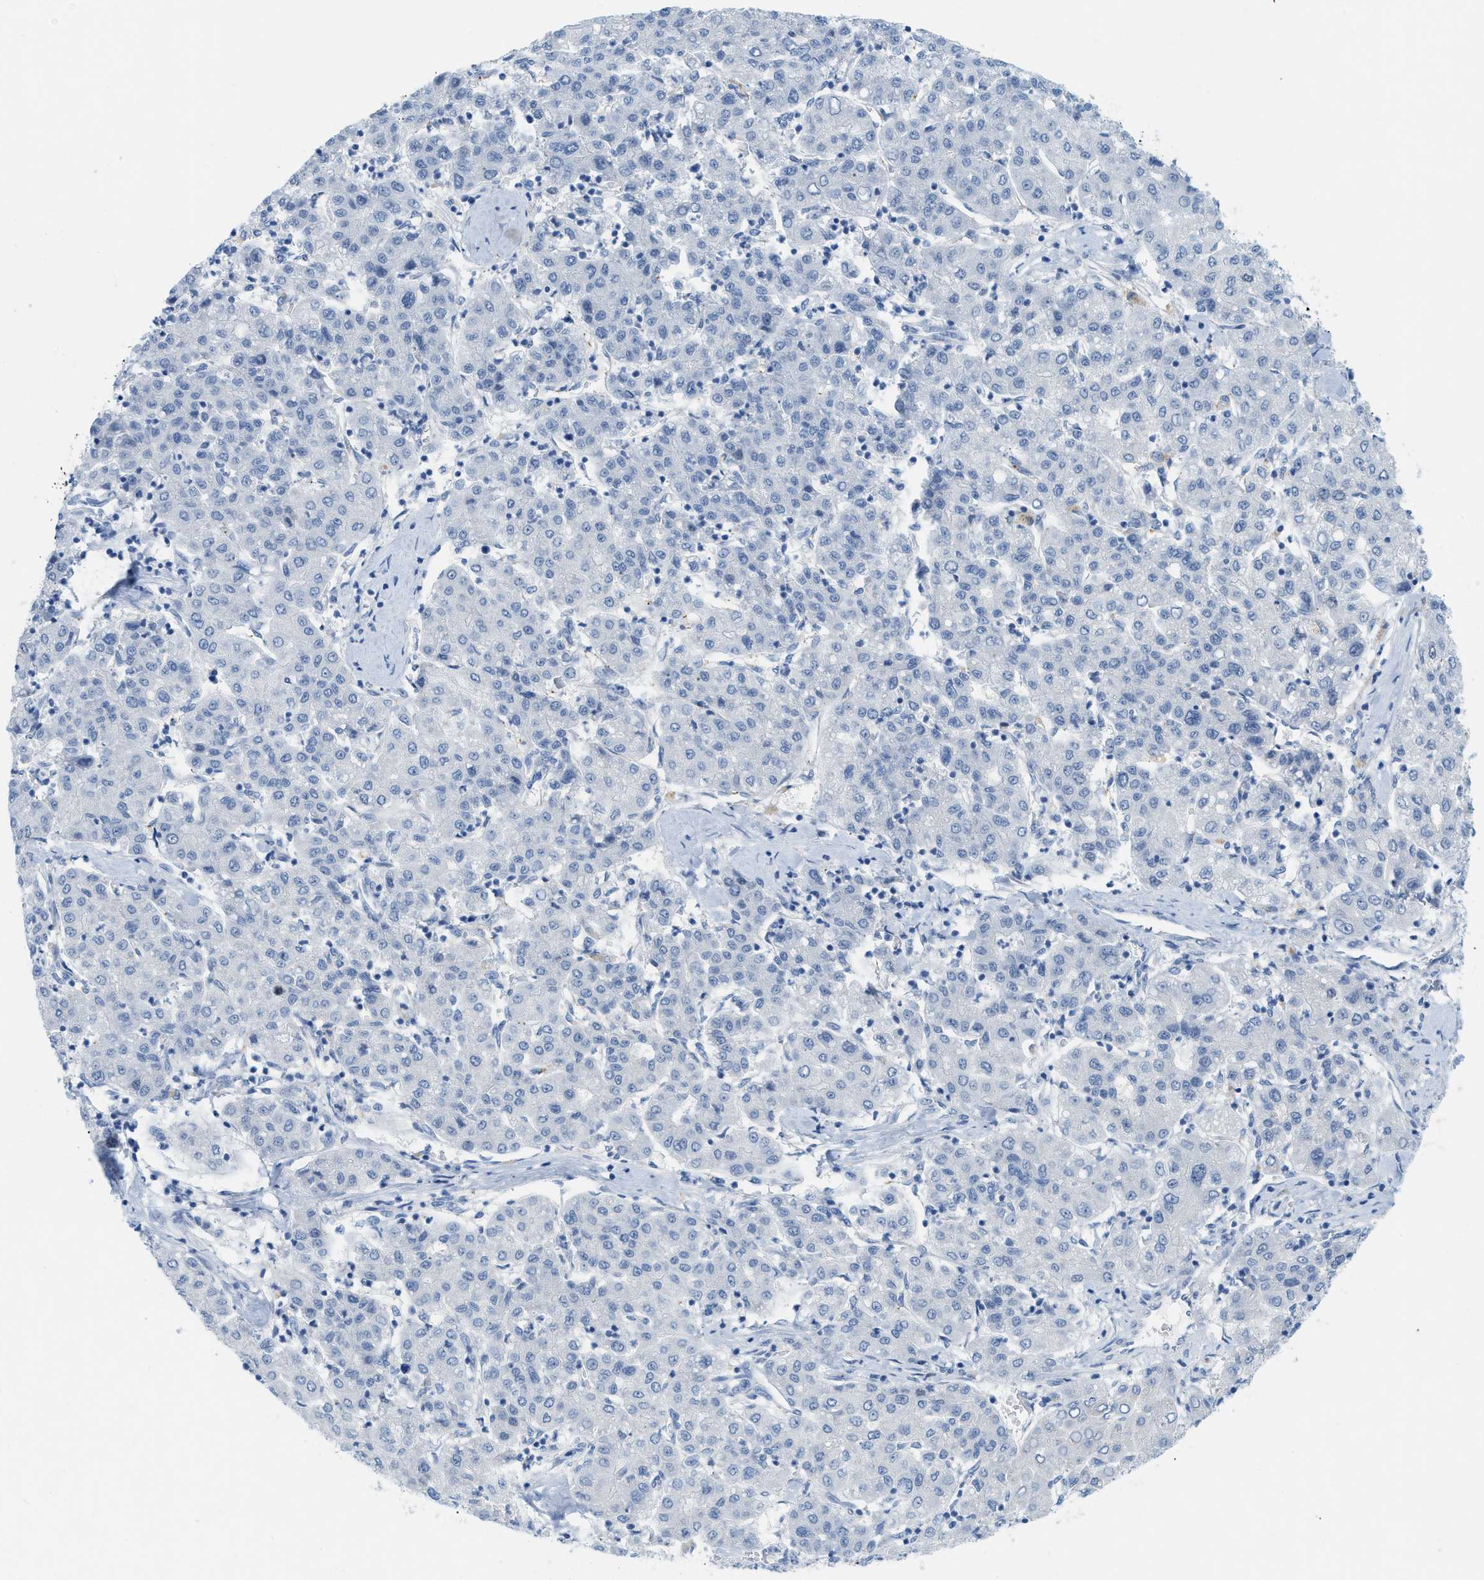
{"staining": {"intensity": "negative", "quantity": "none", "location": "none"}, "tissue": "liver cancer", "cell_type": "Tumor cells", "image_type": "cancer", "snomed": [{"axis": "morphology", "description": "Carcinoma, Hepatocellular, NOS"}, {"axis": "topography", "description": "Liver"}], "caption": "Immunohistochemical staining of liver cancer reveals no significant expression in tumor cells.", "gene": "HLTF", "patient": {"sex": "male", "age": 65}}